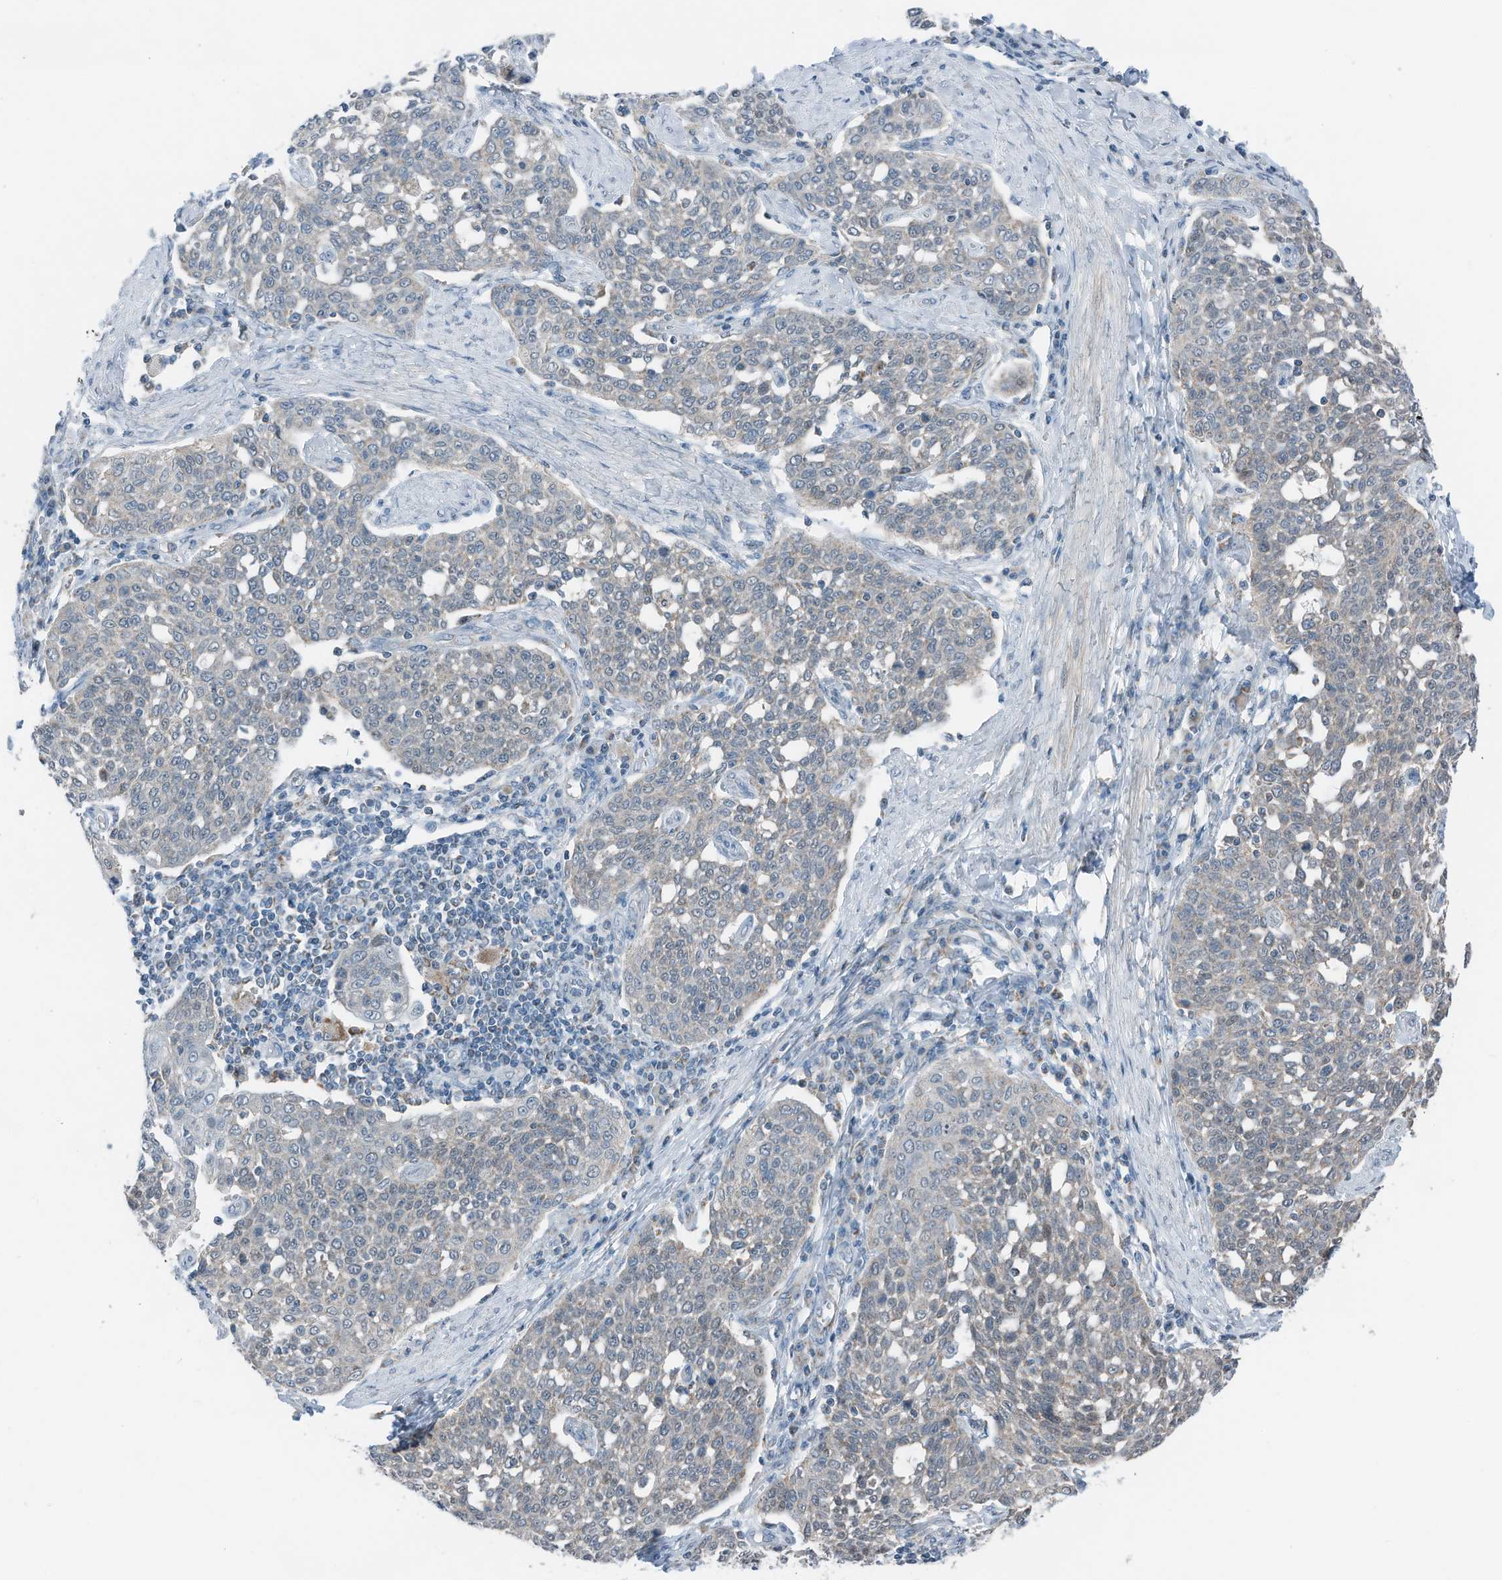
{"staining": {"intensity": "negative", "quantity": "none", "location": "none"}, "tissue": "cervical cancer", "cell_type": "Tumor cells", "image_type": "cancer", "snomed": [{"axis": "morphology", "description": "Squamous cell carcinoma, NOS"}, {"axis": "topography", "description": "Cervix"}], "caption": "Immunohistochemistry histopathology image of neoplastic tissue: human cervical cancer (squamous cell carcinoma) stained with DAB (3,3'-diaminobenzidine) displays no significant protein expression in tumor cells. Nuclei are stained in blue.", "gene": "RMND1", "patient": {"sex": "female", "age": 34}}